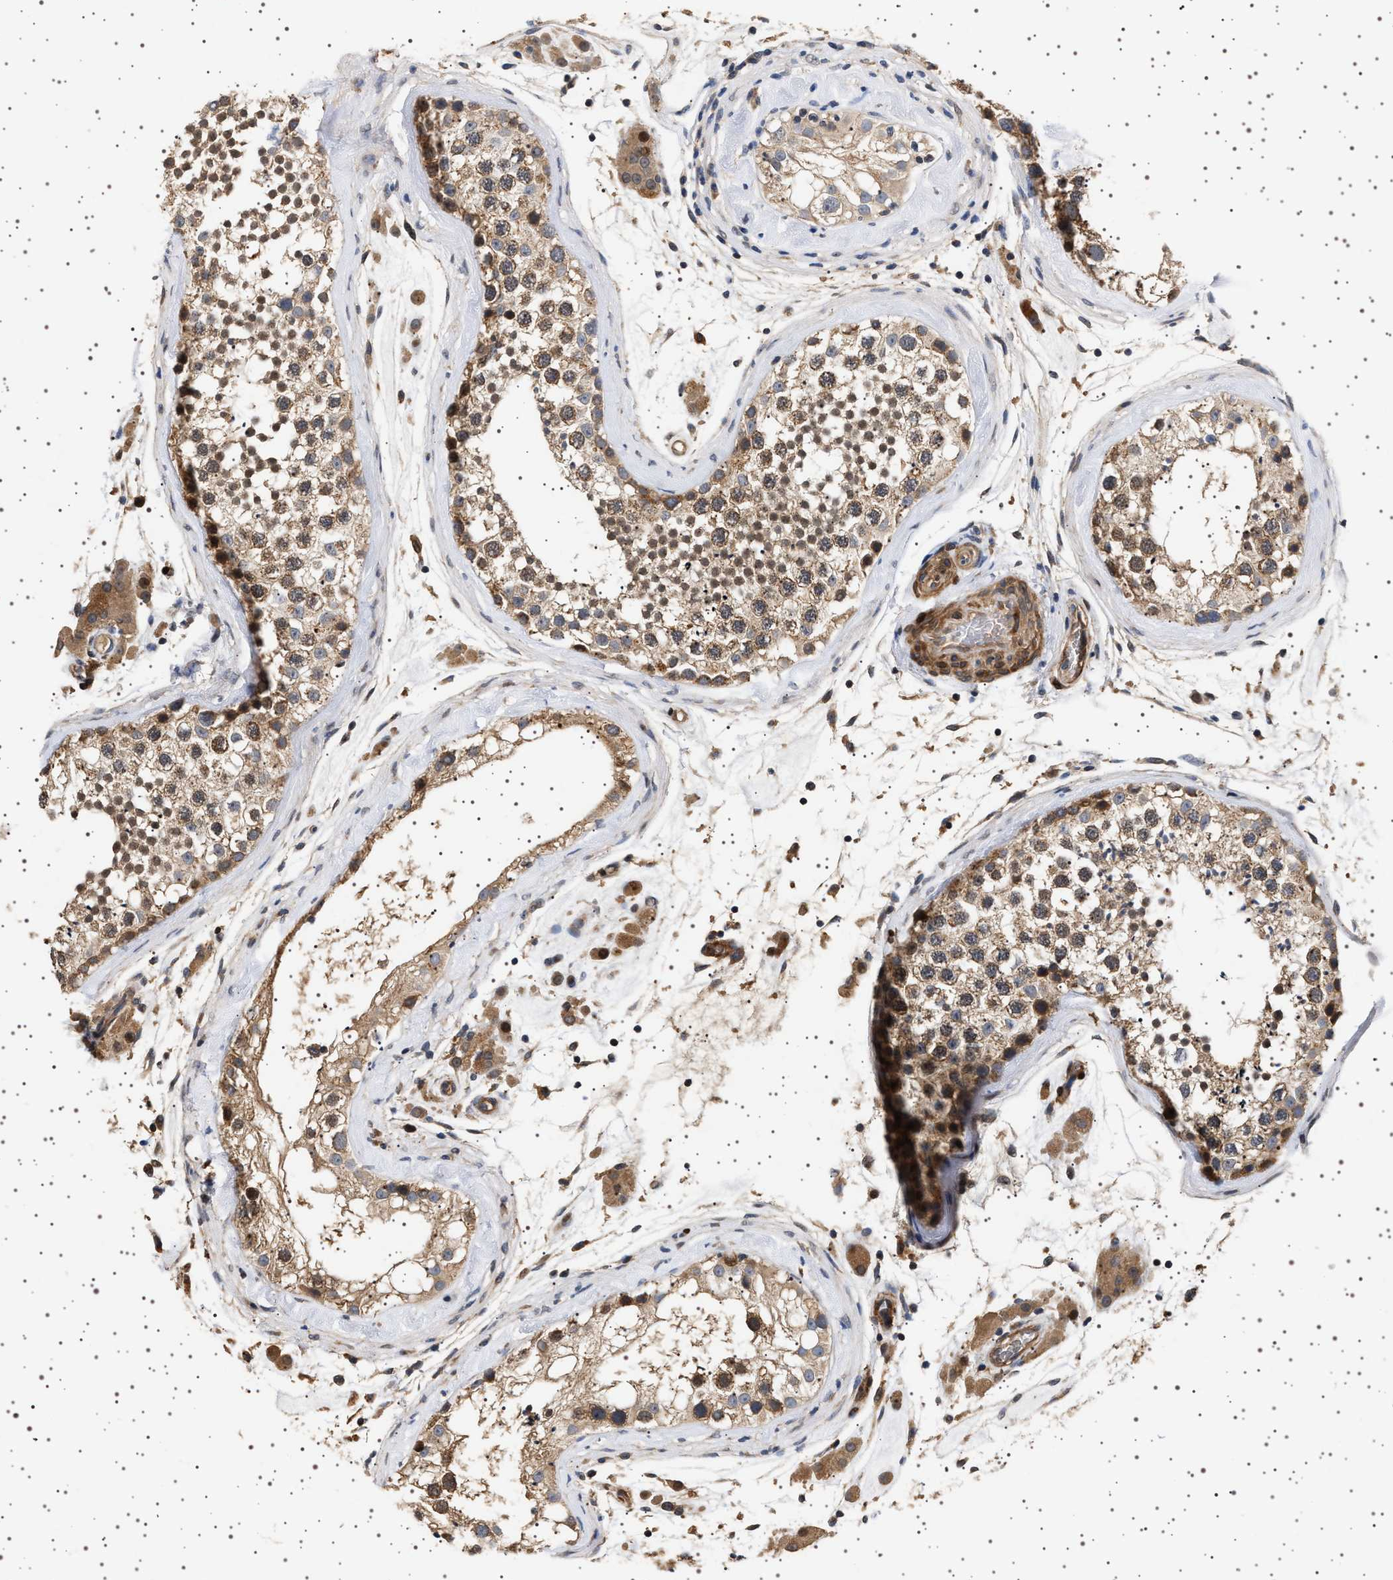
{"staining": {"intensity": "weak", "quantity": ">75%", "location": "cytoplasmic/membranous"}, "tissue": "testis", "cell_type": "Cells in seminiferous ducts", "image_type": "normal", "snomed": [{"axis": "morphology", "description": "Normal tissue, NOS"}, {"axis": "topography", "description": "Testis"}], "caption": "Benign testis shows weak cytoplasmic/membranous staining in about >75% of cells in seminiferous ducts.", "gene": "GUCY1B1", "patient": {"sex": "male", "age": 46}}